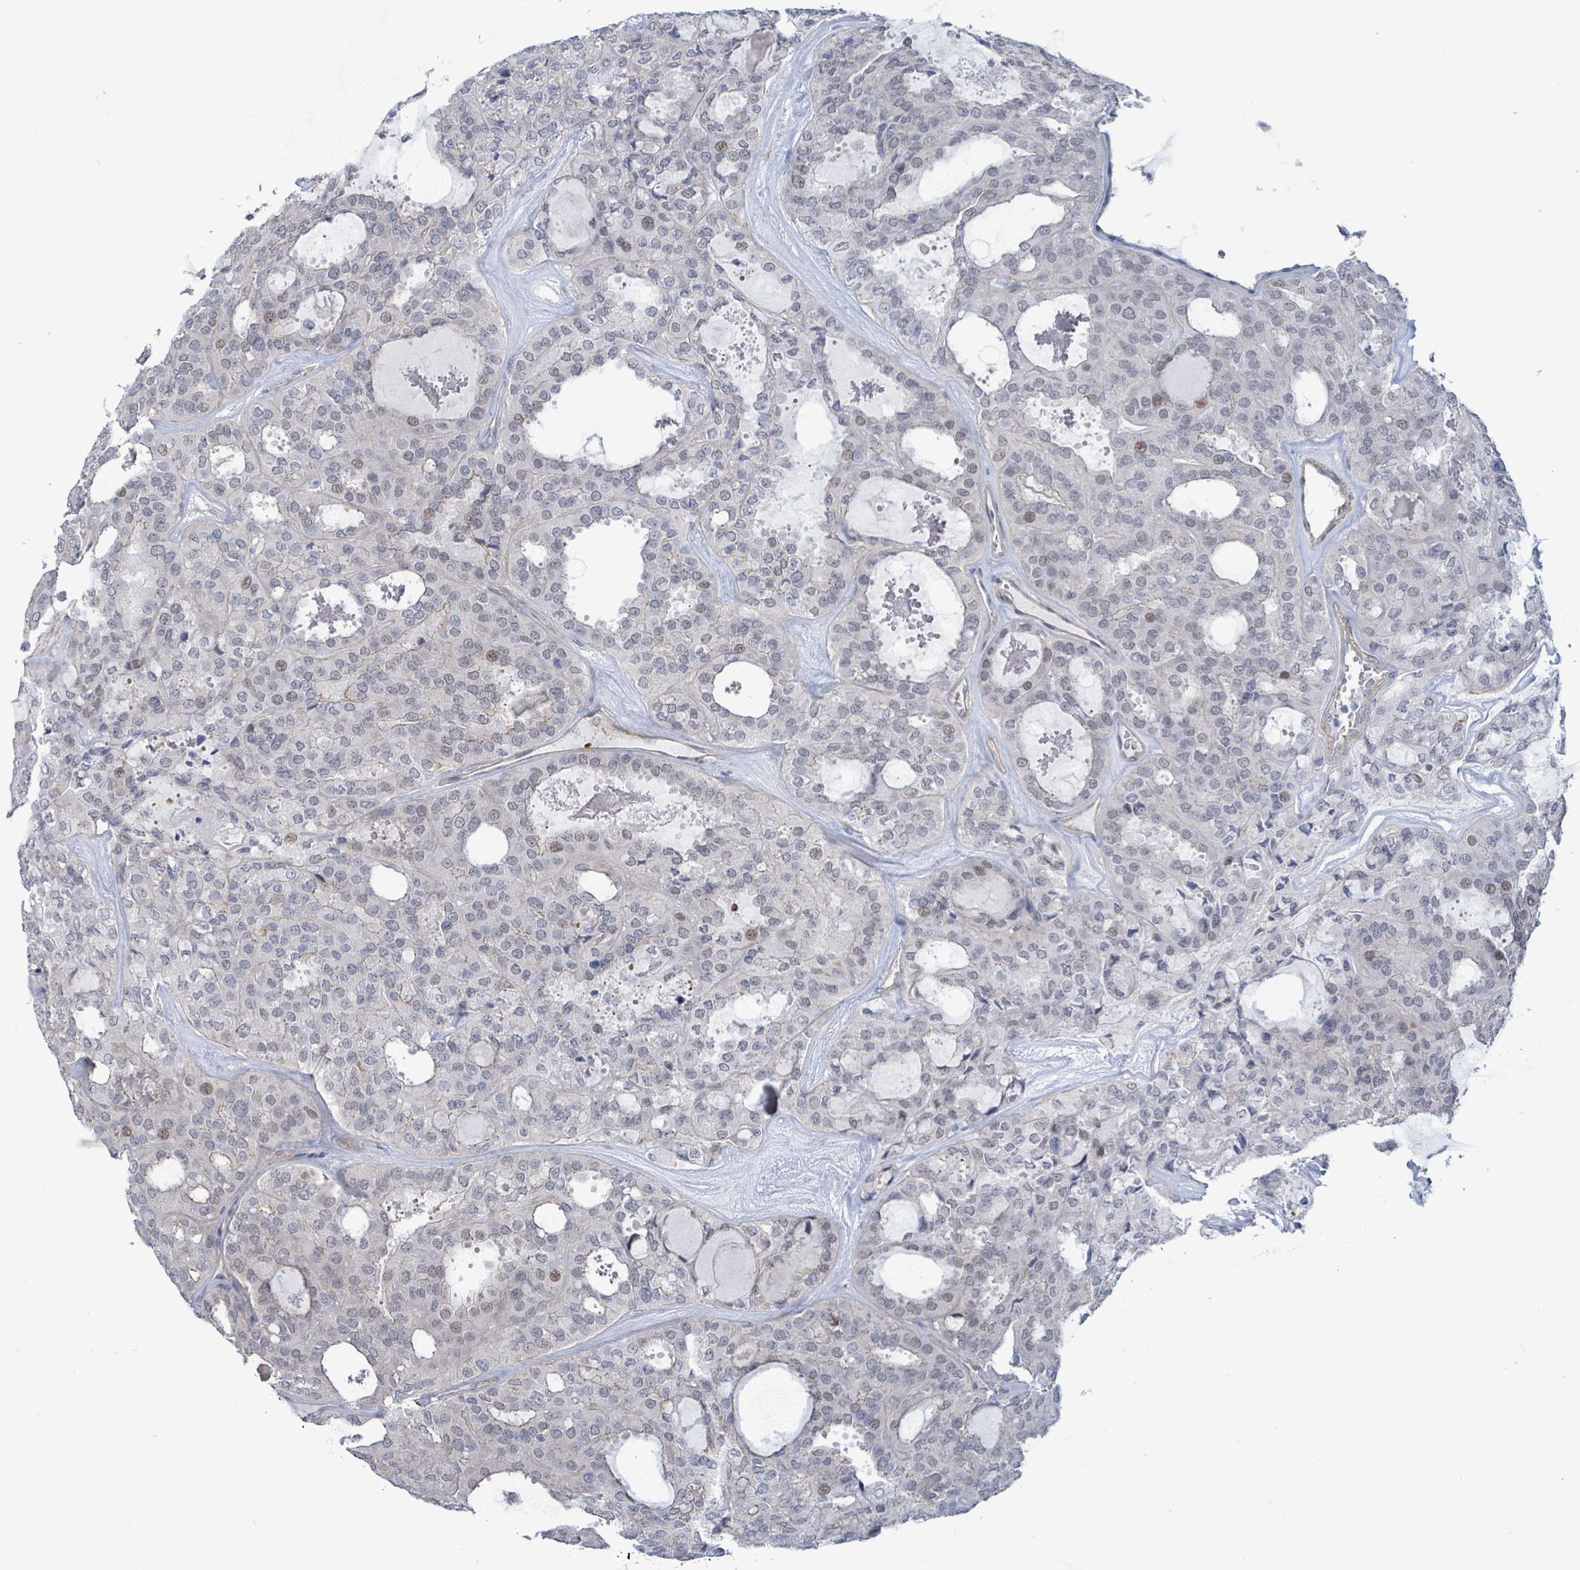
{"staining": {"intensity": "negative", "quantity": "none", "location": "none"}, "tissue": "thyroid cancer", "cell_type": "Tumor cells", "image_type": "cancer", "snomed": [{"axis": "morphology", "description": "Follicular adenoma carcinoma, NOS"}, {"axis": "topography", "description": "Thyroid gland"}], "caption": "IHC of human thyroid cancer (follicular adenoma carcinoma) exhibits no staining in tumor cells.", "gene": "DMRTC1B", "patient": {"sex": "male", "age": 75}}